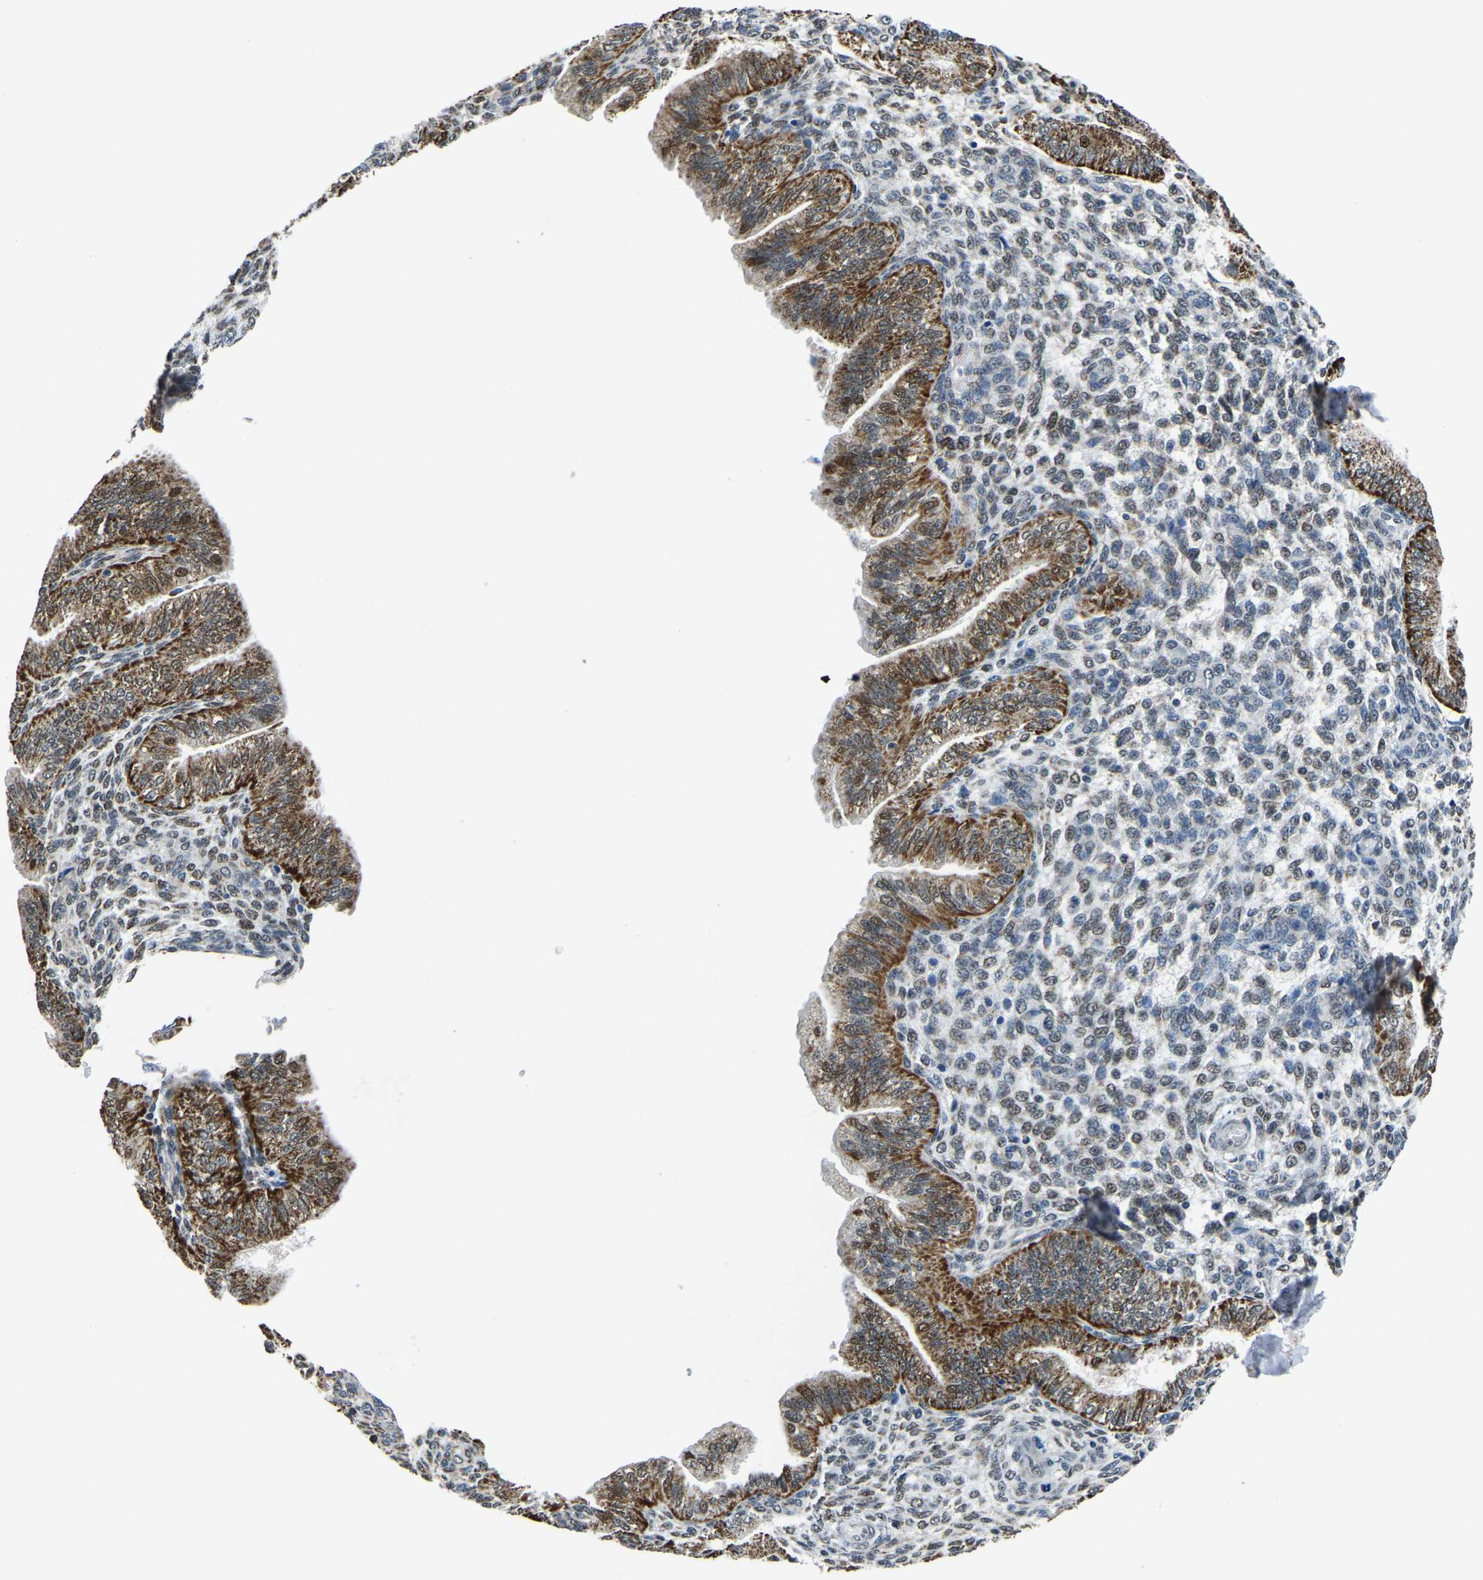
{"staining": {"intensity": "weak", "quantity": ">75%", "location": "cytoplasmic/membranous,nuclear"}, "tissue": "endometrium", "cell_type": "Cells in endometrial stroma", "image_type": "normal", "snomed": [{"axis": "morphology", "description": "Normal tissue, NOS"}, {"axis": "topography", "description": "Endometrium"}], "caption": "Human endometrium stained for a protein (brown) displays weak cytoplasmic/membranous,nuclear positive staining in approximately >75% of cells in endometrial stroma.", "gene": "BNIP3L", "patient": {"sex": "female", "age": 39}}